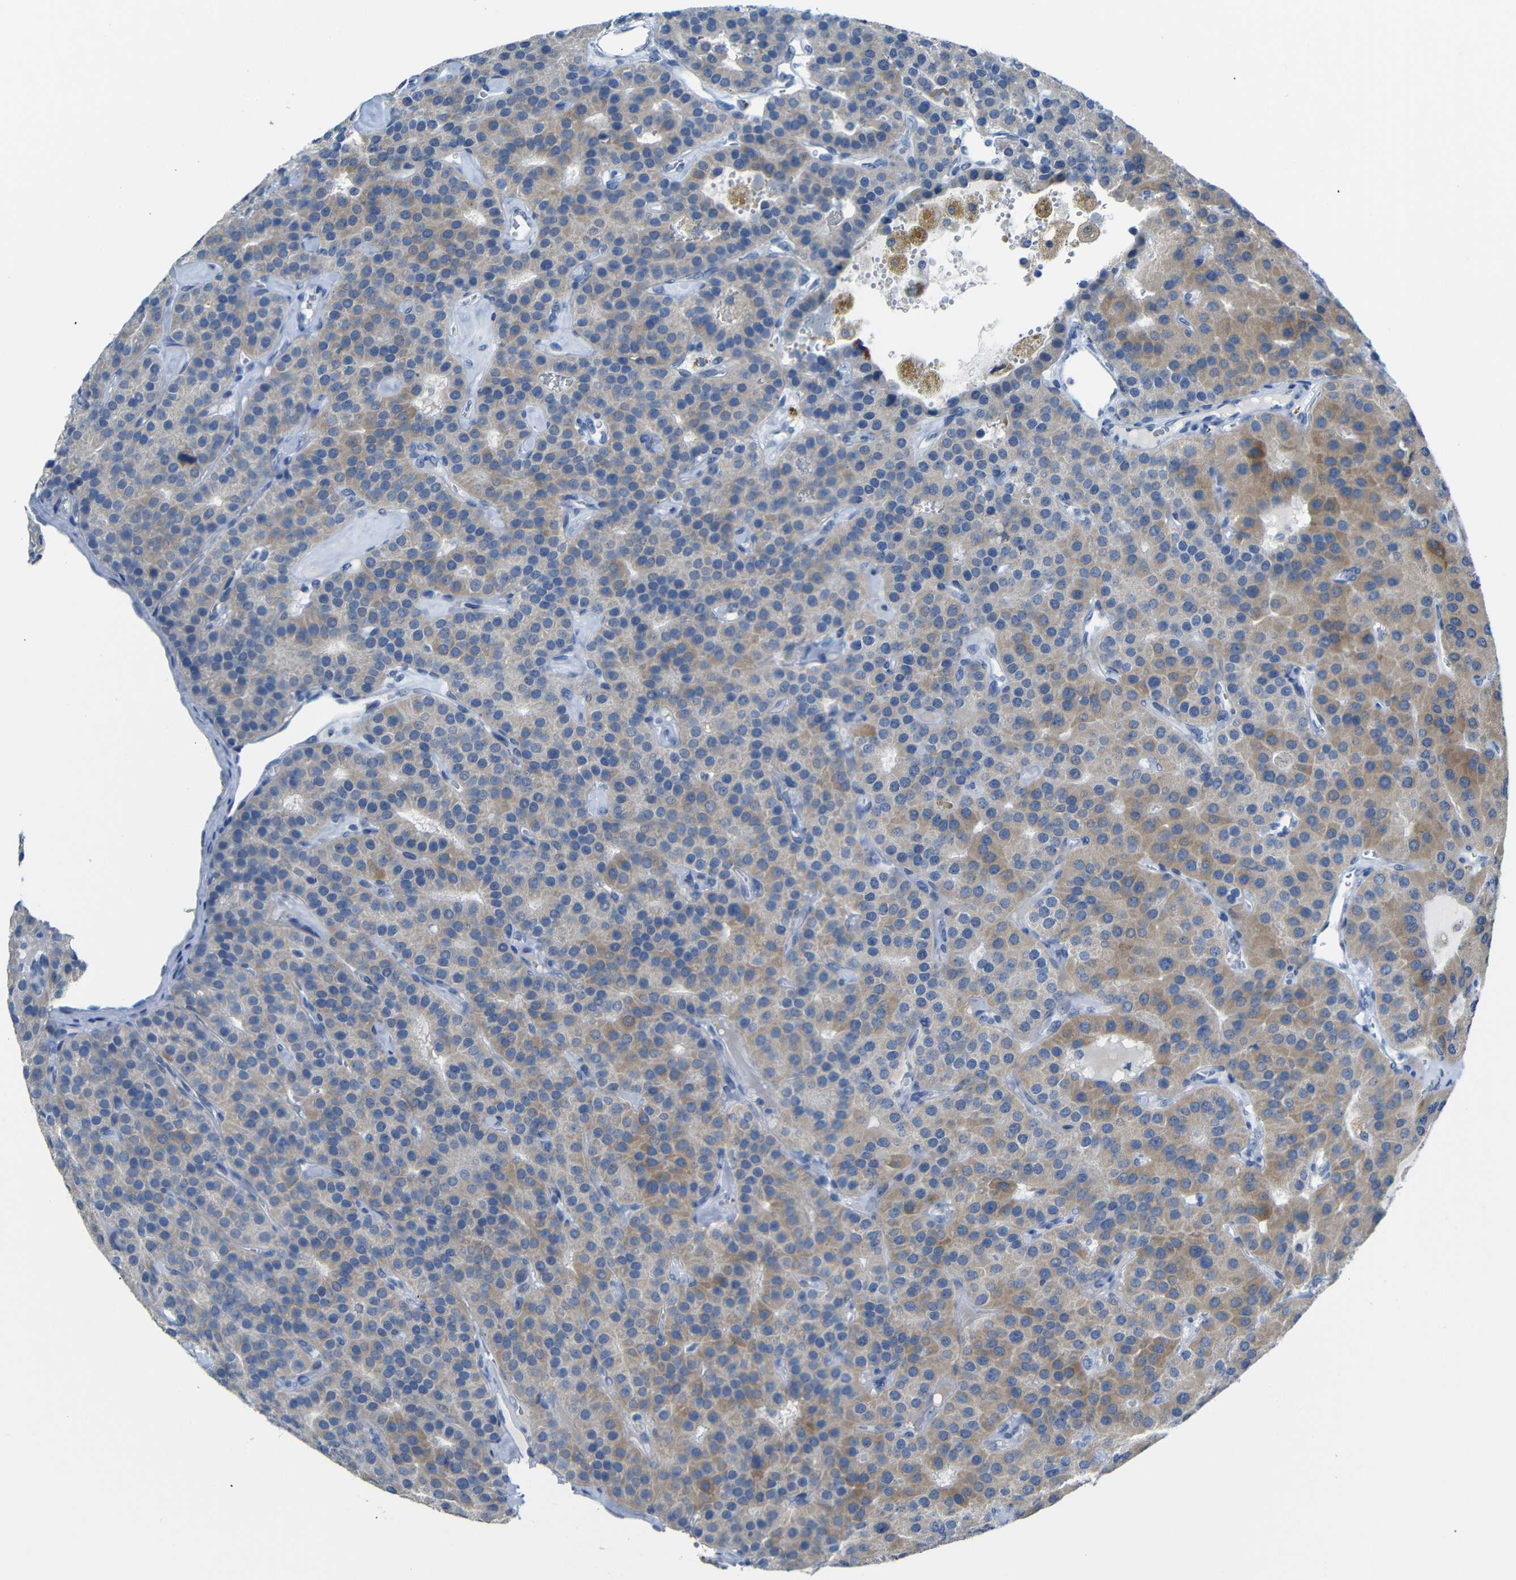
{"staining": {"intensity": "weak", "quantity": "25%-75%", "location": "cytoplasmic/membranous"}, "tissue": "parathyroid gland", "cell_type": "Glandular cells", "image_type": "normal", "snomed": [{"axis": "morphology", "description": "Normal tissue, NOS"}, {"axis": "morphology", "description": "Adenoma, NOS"}, {"axis": "topography", "description": "Parathyroid gland"}], "caption": "Glandular cells display weak cytoplasmic/membranous positivity in about 25%-75% of cells in benign parathyroid gland. The protein of interest is stained brown, and the nuclei are stained in blue (DAB (3,3'-diaminobenzidine) IHC with brightfield microscopy, high magnification).", "gene": "C15orf48", "patient": {"sex": "female", "age": 86}}